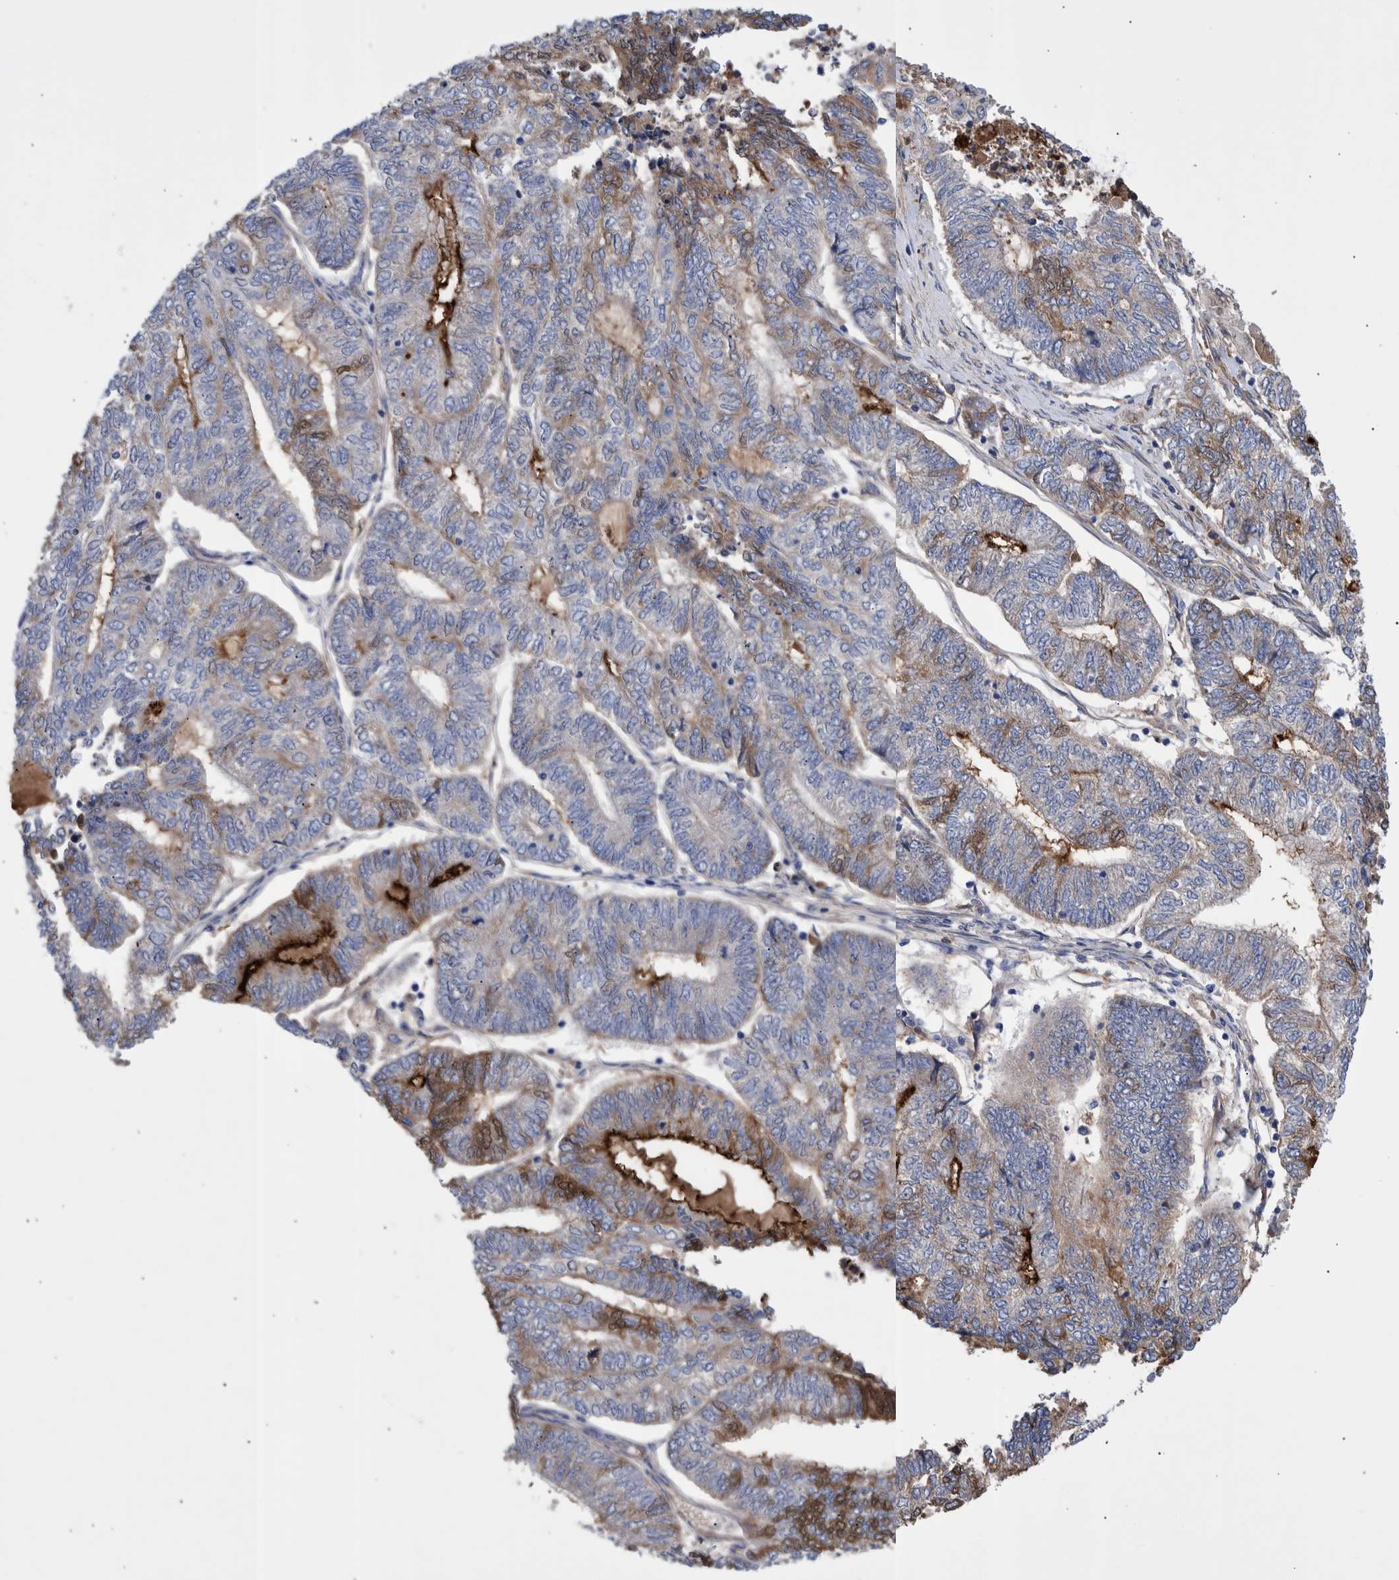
{"staining": {"intensity": "strong", "quantity": "<25%", "location": "cytoplasmic/membranous"}, "tissue": "endometrial cancer", "cell_type": "Tumor cells", "image_type": "cancer", "snomed": [{"axis": "morphology", "description": "Adenocarcinoma, NOS"}, {"axis": "topography", "description": "Uterus"}, {"axis": "topography", "description": "Endometrium"}], "caption": "Human endometrial cancer stained for a protein (brown) exhibits strong cytoplasmic/membranous positive expression in approximately <25% of tumor cells.", "gene": "DLL4", "patient": {"sex": "female", "age": 70}}